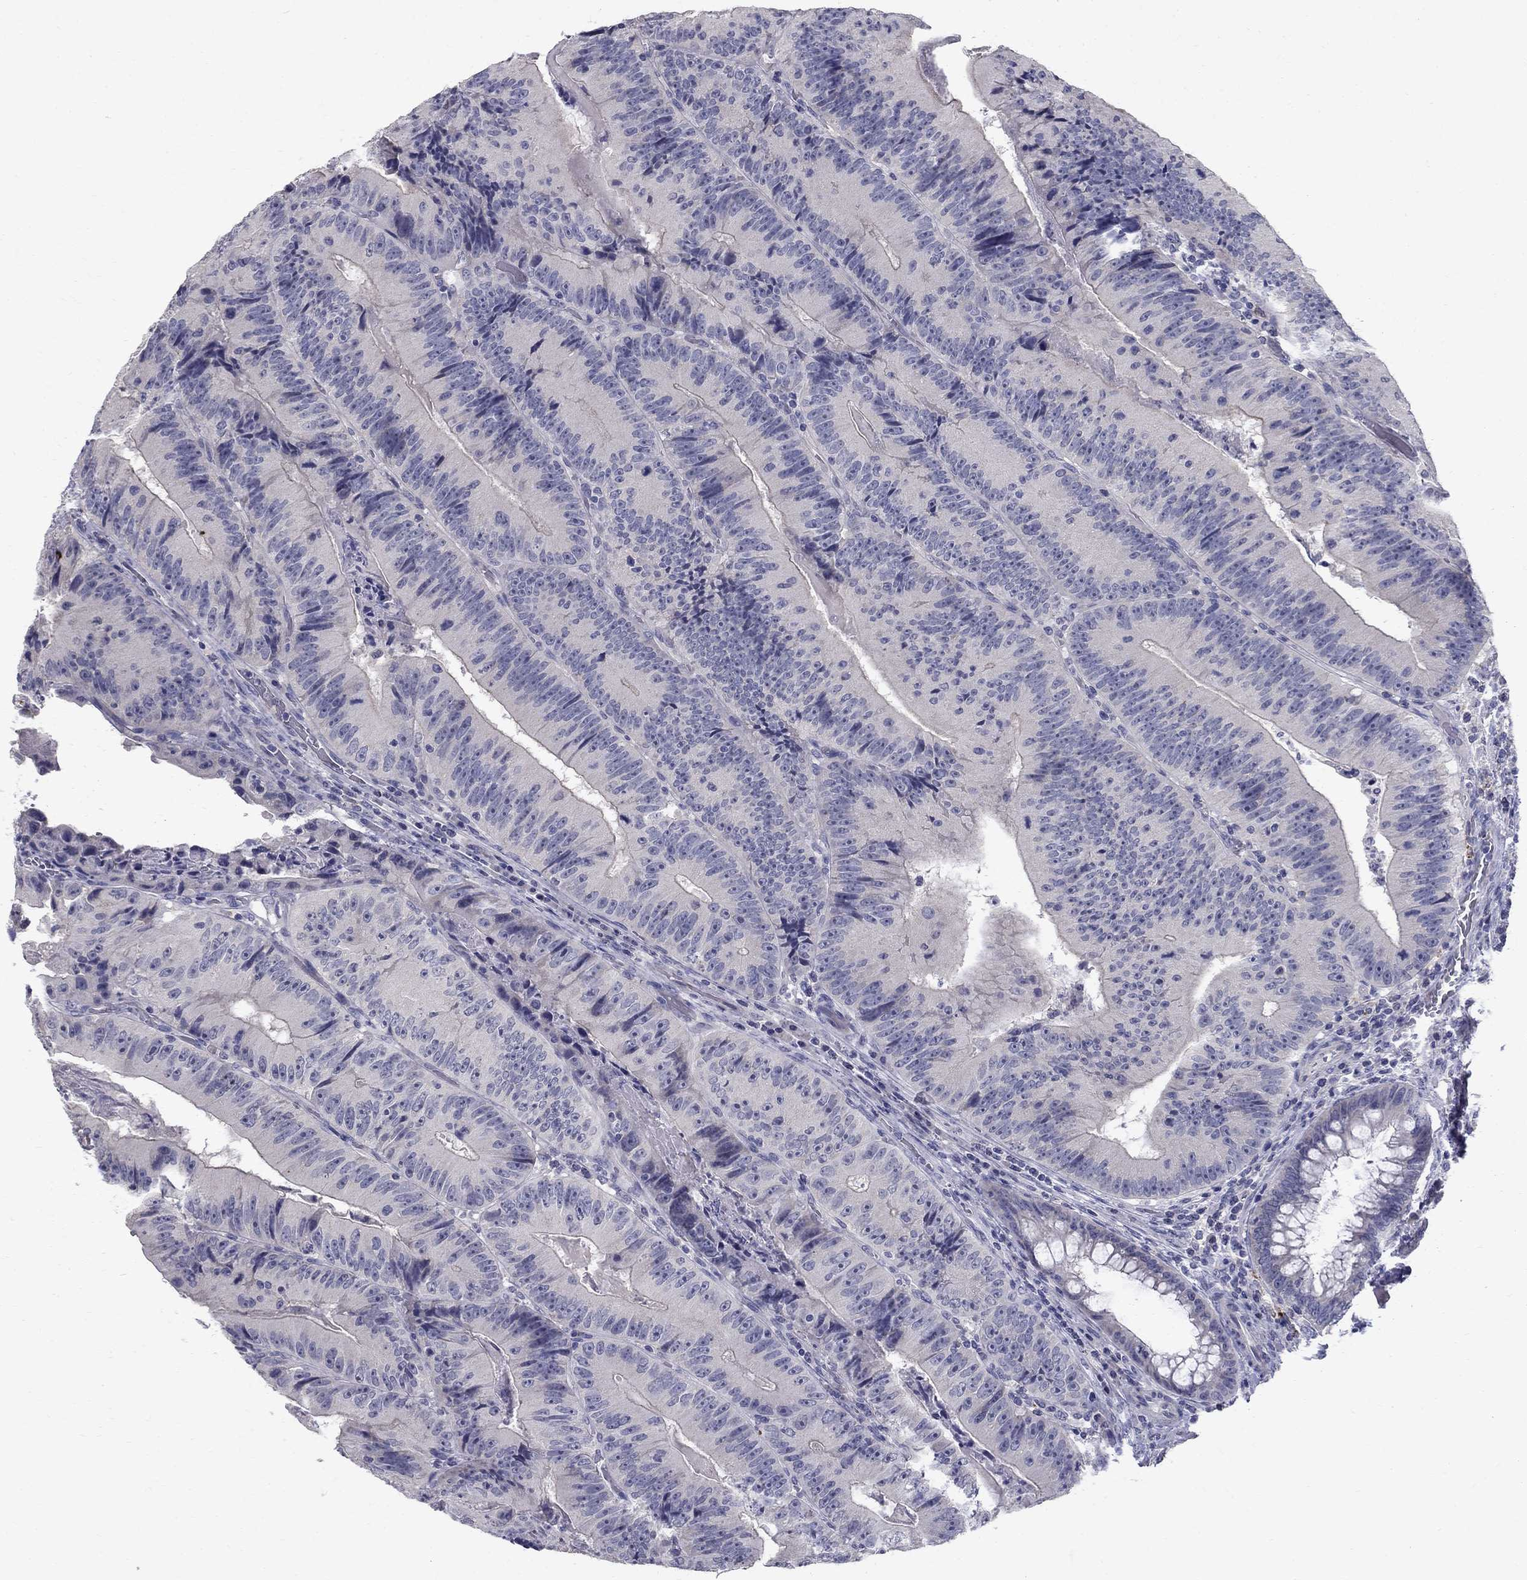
{"staining": {"intensity": "negative", "quantity": "none", "location": "none"}, "tissue": "colorectal cancer", "cell_type": "Tumor cells", "image_type": "cancer", "snomed": [{"axis": "morphology", "description": "Adenocarcinoma, NOS"}, {"axis": "topography", "description": "Colon"}], "caption": "DAB immunohistochemical staining of colorectal adenocarcinoma shows no significant staining in tumor cells. (DAB (3,3'-diaminobenzidine) immunohistochemistry with hematoxylin counter stain).", "gene": "TP53TG5", "patient": {"sex": "female", "age": 86}}